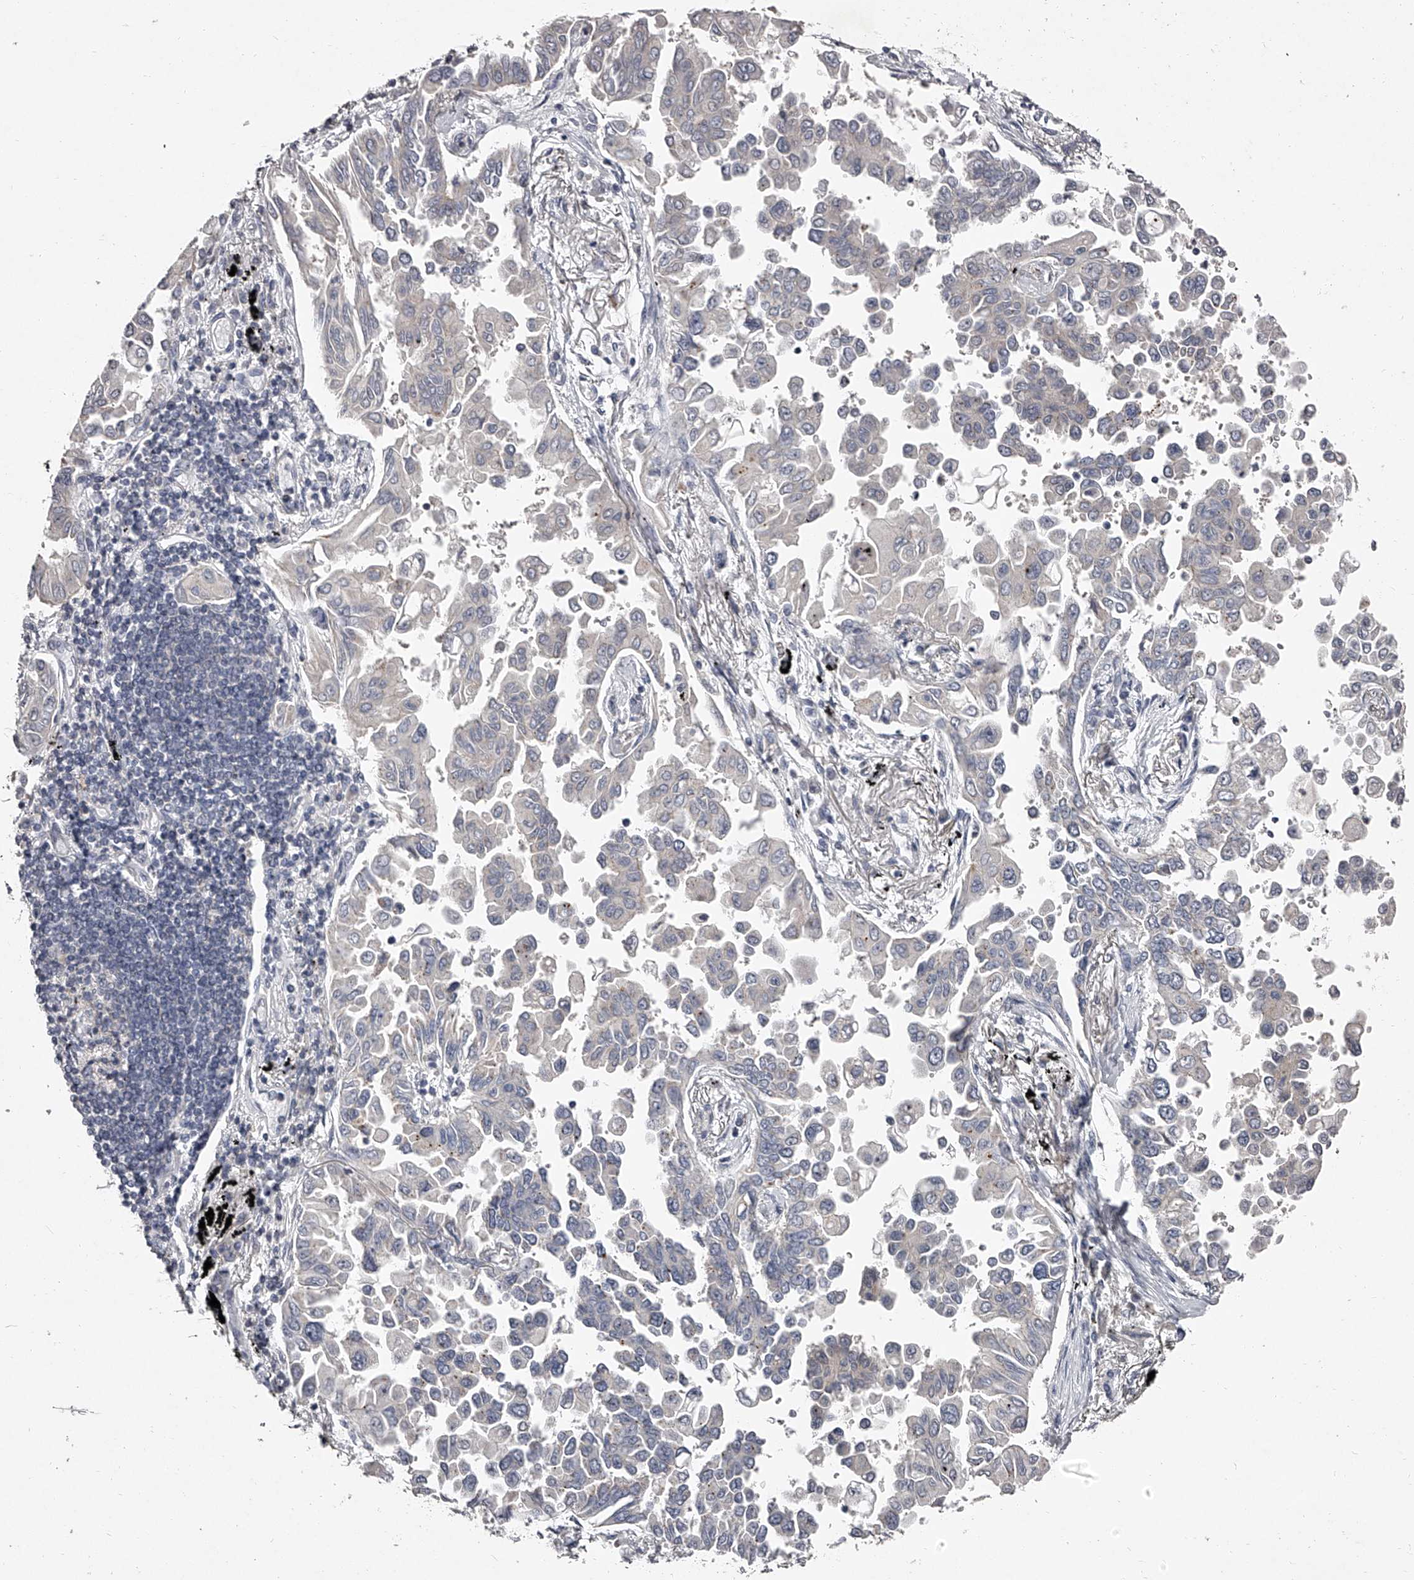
{"staining": {"intensity": "negative", "quantity": "none", "location": "none"}, "tissue": "lung cancer", "cell_type": "Tumor cells", "image_type": "cancer", "snomed": [{"axis": "morphology", "description": "Adenocarcinoma, NOS"}, {"axis": "topography", "description": "Lung"}], "caption": "A high-resolution image shows immunohistochemistry staining of lung adenocarcinoma, which reveals no significant expression in tumor cells.", "gene": "NT5DC1", "patient": {"sex": "female", "age": 67}}